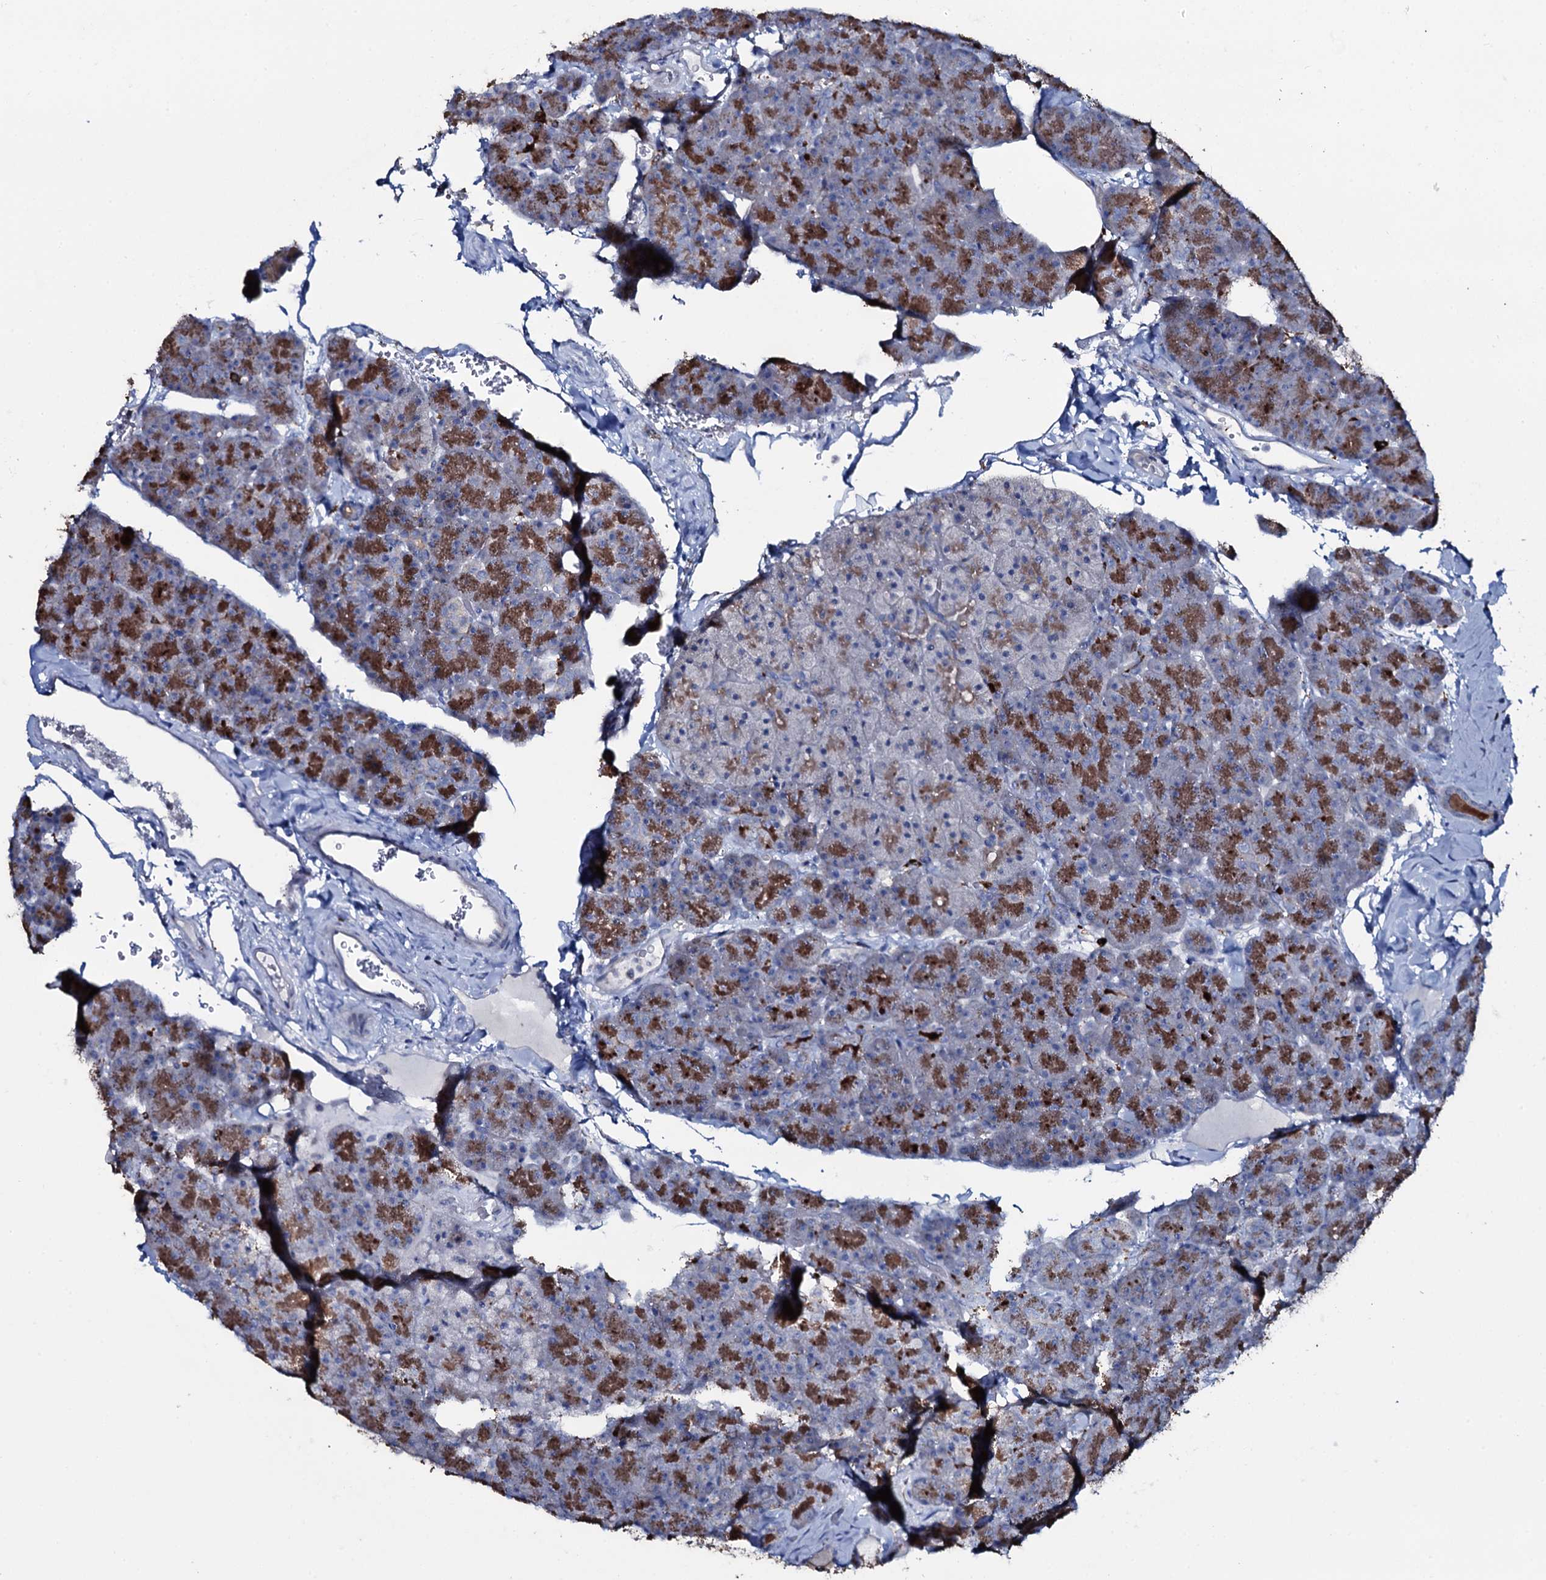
{"staining": {"intensity": "moderate", "quantity": ">75%", "location": "cytoplasmic/membranous"}, "tissue": "pancreas", "cell_type": "Exocrine glandular cells", "image_type": "normal", "snomed": [{"axis": "morphology", "description": "Normal tissue, NOS"}, {"axis": "topography", "description": "Pancreas"}], "caption": "Immunohistochemistry (IHC) image of normal pancreas stained for a protein (brown), which shows medium levels of moderate cytoplasmic/membranous positivity in approximately >75% of exocrine glandular cells.", "gene": "OSBPL2", "patient": {"sex": "male", "age": 36}}